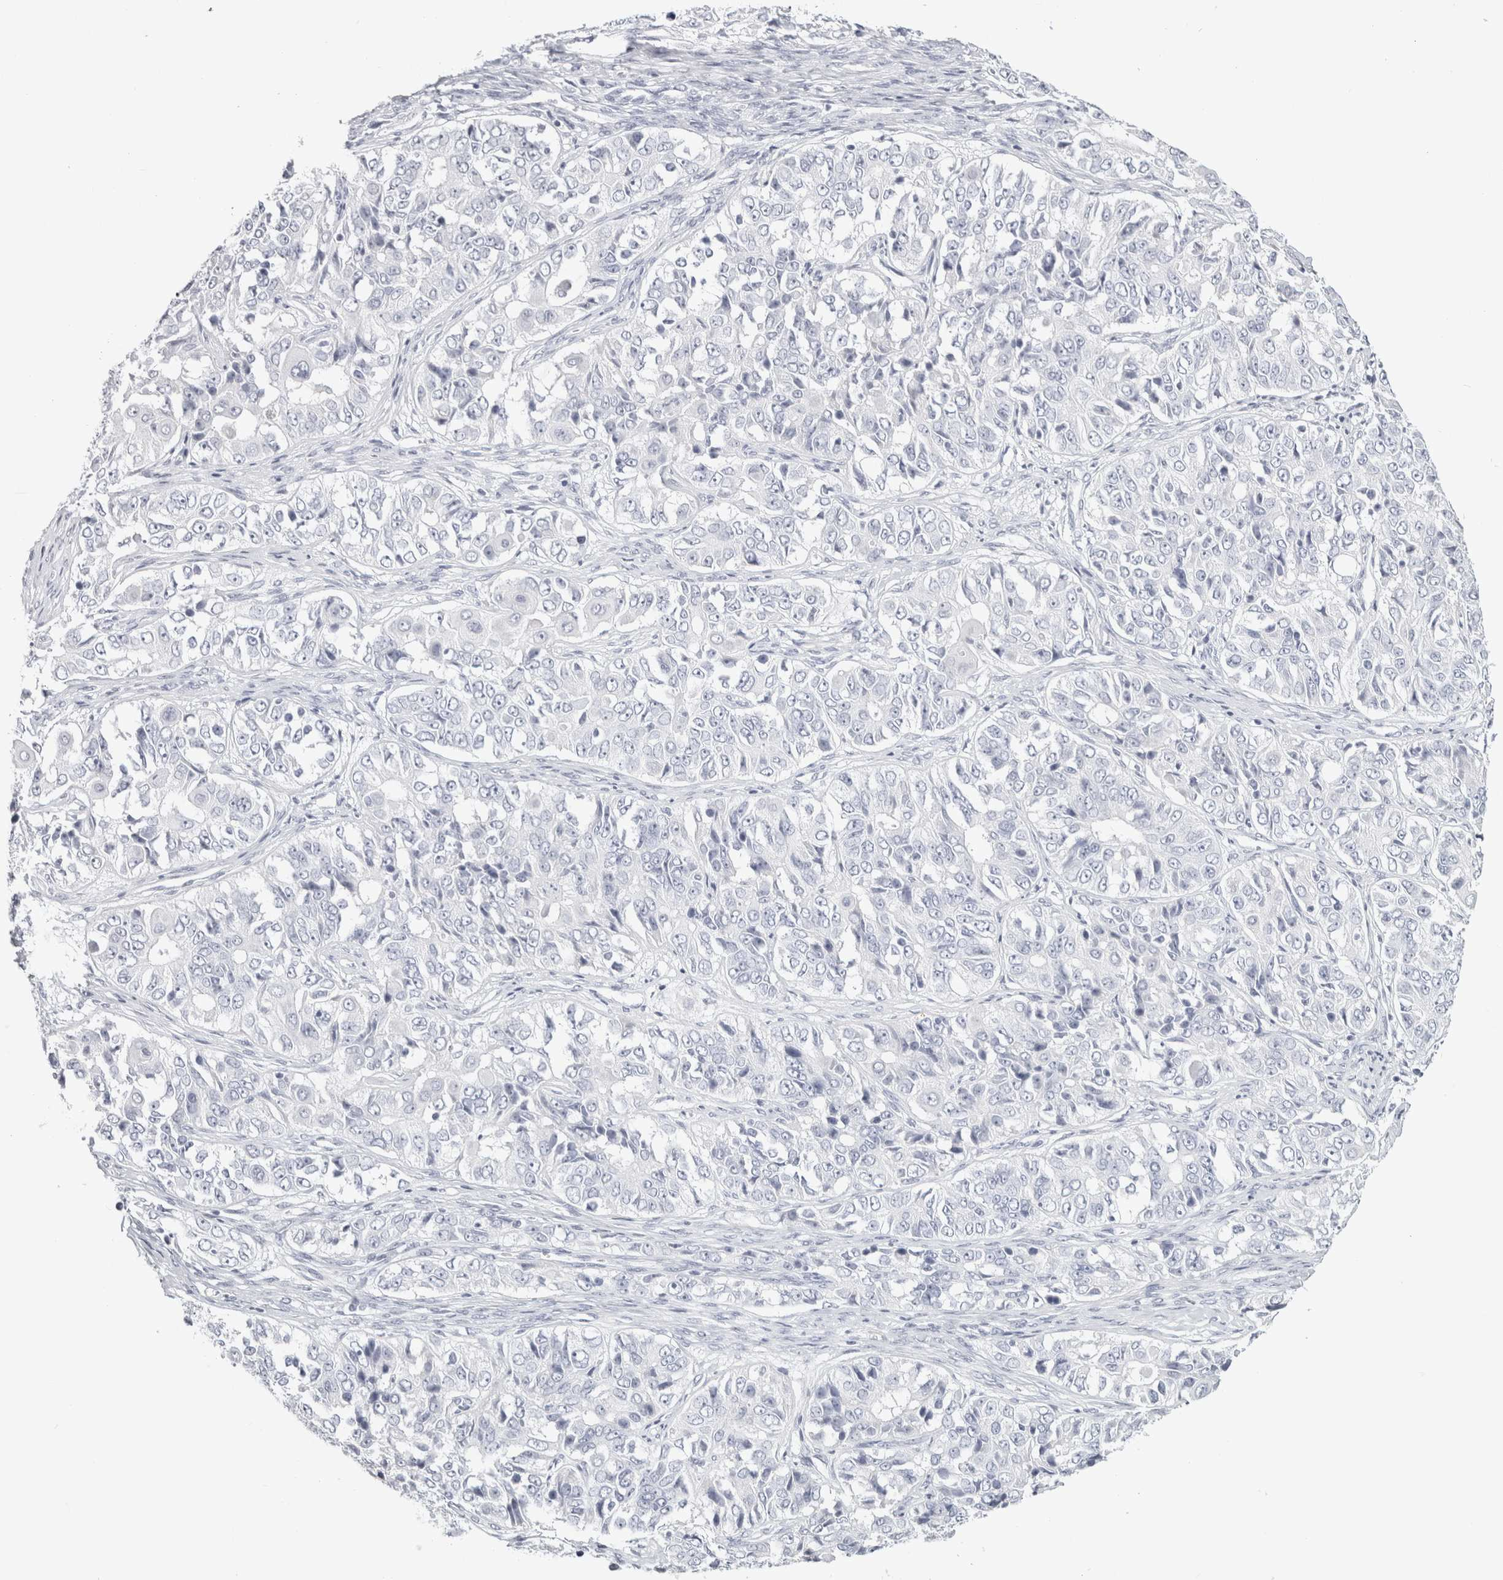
{"staining": {"intensity": "negative", "quantity": "none", "location": "none"}, "tissue": "ovarian cancer", "cell_type": "Tumor cells", "image_type": "cancer", "snomed": [{"axis": "morphology", "description": "Carcinoma, endometroid"}, {"axis": "topography", "description": "Ovary"}], "caption": "Immunohistochemistry (IHC) image of human ovarian cancer stained for a protein (brown), which shows no staining in tumor cells.", "gene": "GARIN1A", "patient": {"sex": "female", "age": 51}}